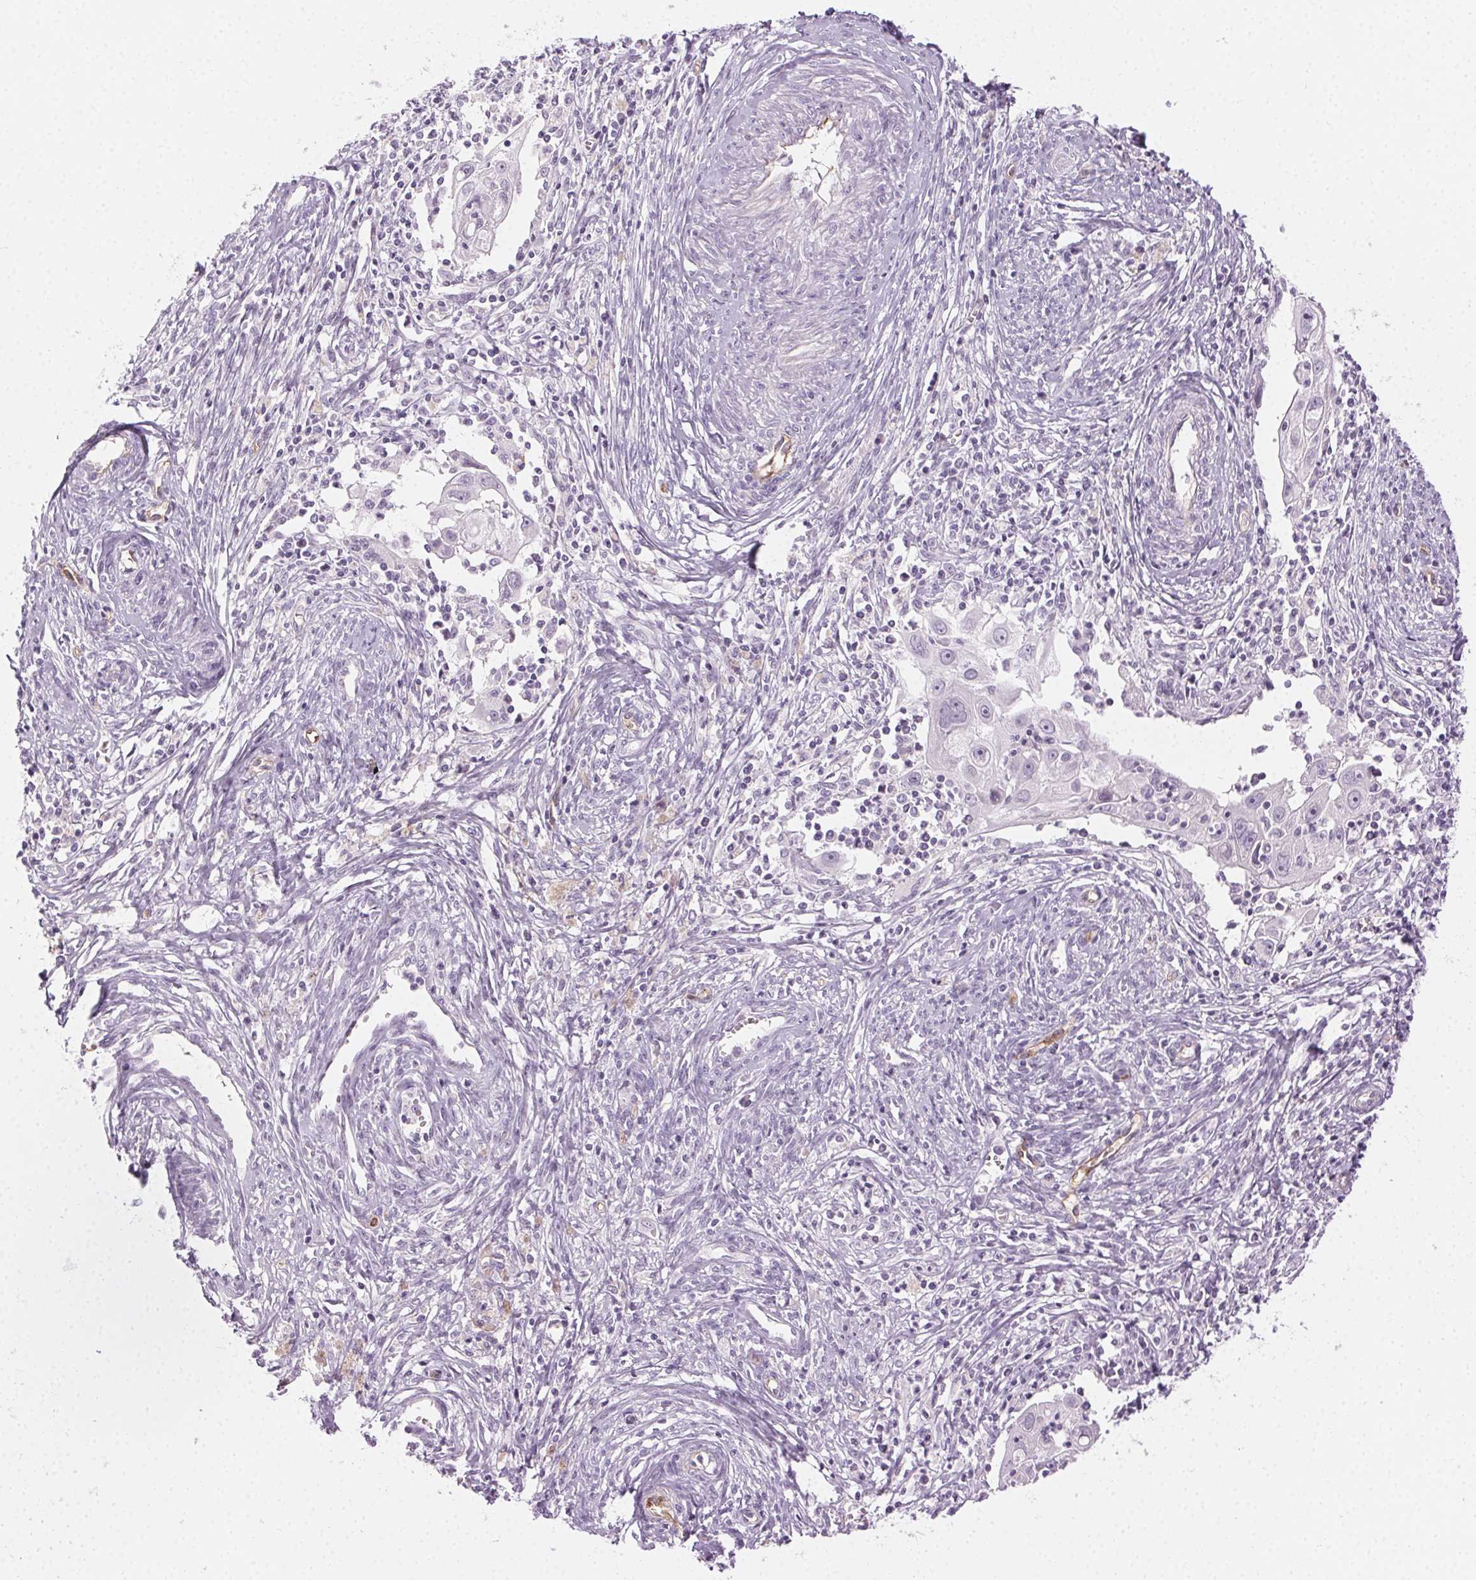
{"staining": {"intensity": "negative", "quantity": "none", "location": "none"}, "tissue": "cervical cancer", "cell_type": "Tumor cells", "image_type": "cancer", "snomed": [{"axis": "morphology", "description": "Squamous cell carcinoma, NOS"}, {"axis": "topography", "description": "Cervix"}], "caption": "The histopathology image demonstrates no significant positivity in tumor cells of cervical cancer (squamous cell carcinoma). The staining was performed using DAB (3,3'-diaminobenzidine) to visualize the protein expression in brown, while the nuclei were stained in blue with hematoxylin (Magnification: 20x).", "gene": "AIF1L", "patient": {"sex": "female", "age": 30}}